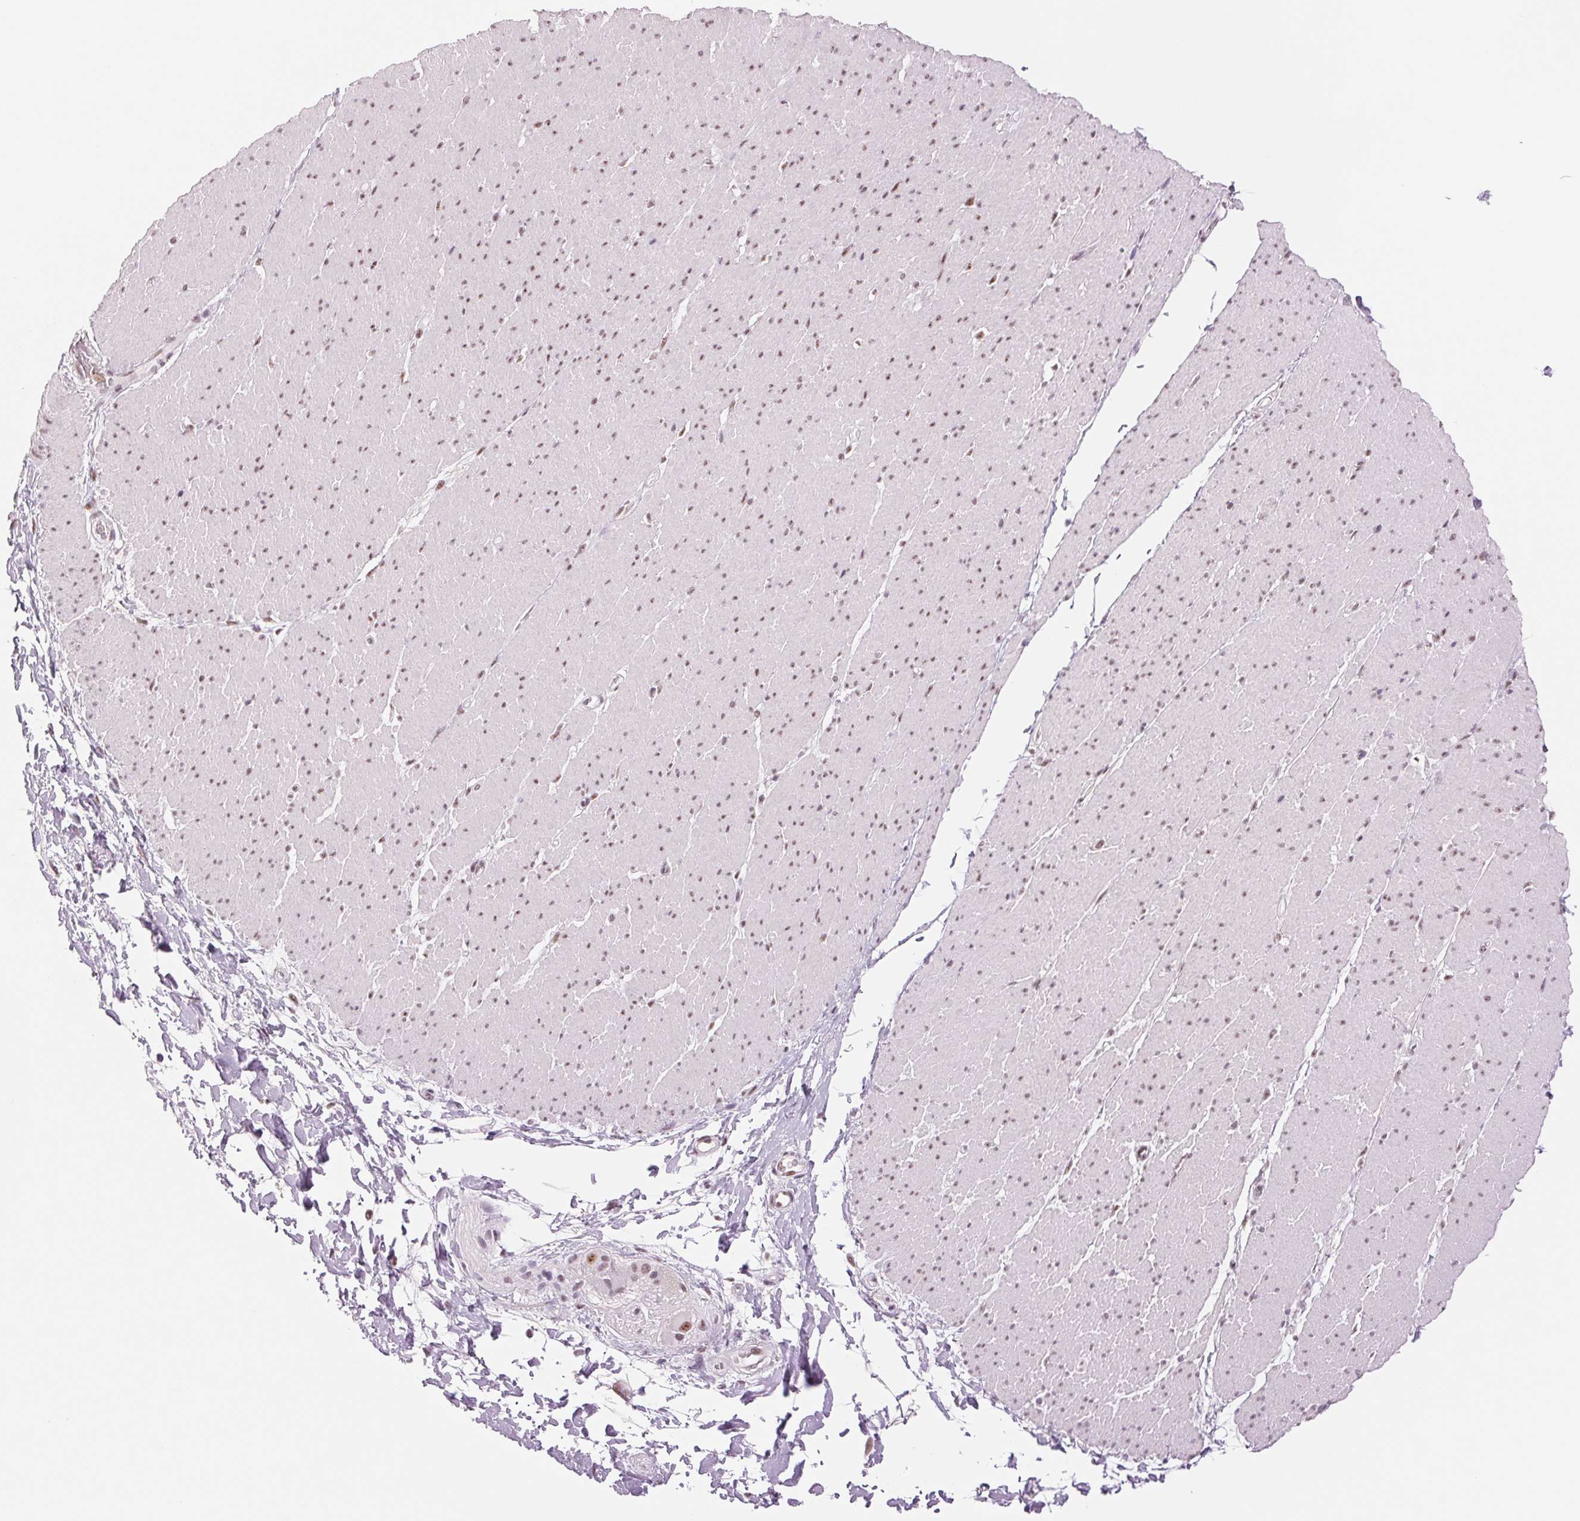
{"staining": {"intensity": "moderate", "quantity": "25%-75%", "location": "nuclear"}, "tissue": "smooth muscle", "cell_type": "Smooth muscle cells", "image_type": "normal", "snomed": [{"axis": "morphology", "description": "Normal tissue, NOS"}, {"axis": "topography", "description": "Smooth muscle"}, {"axis": "topography", "description": "Rectum"}], "caption": "A brown stain shows moderate nuclear staining of a protein in smooth muscle cells of normal human smooth muscle. (brown staining indicates protein expression, while blue staining denotes nuclei).", "gene": "ZC3H14", "patient": {"sex": "male", "age": 53}}